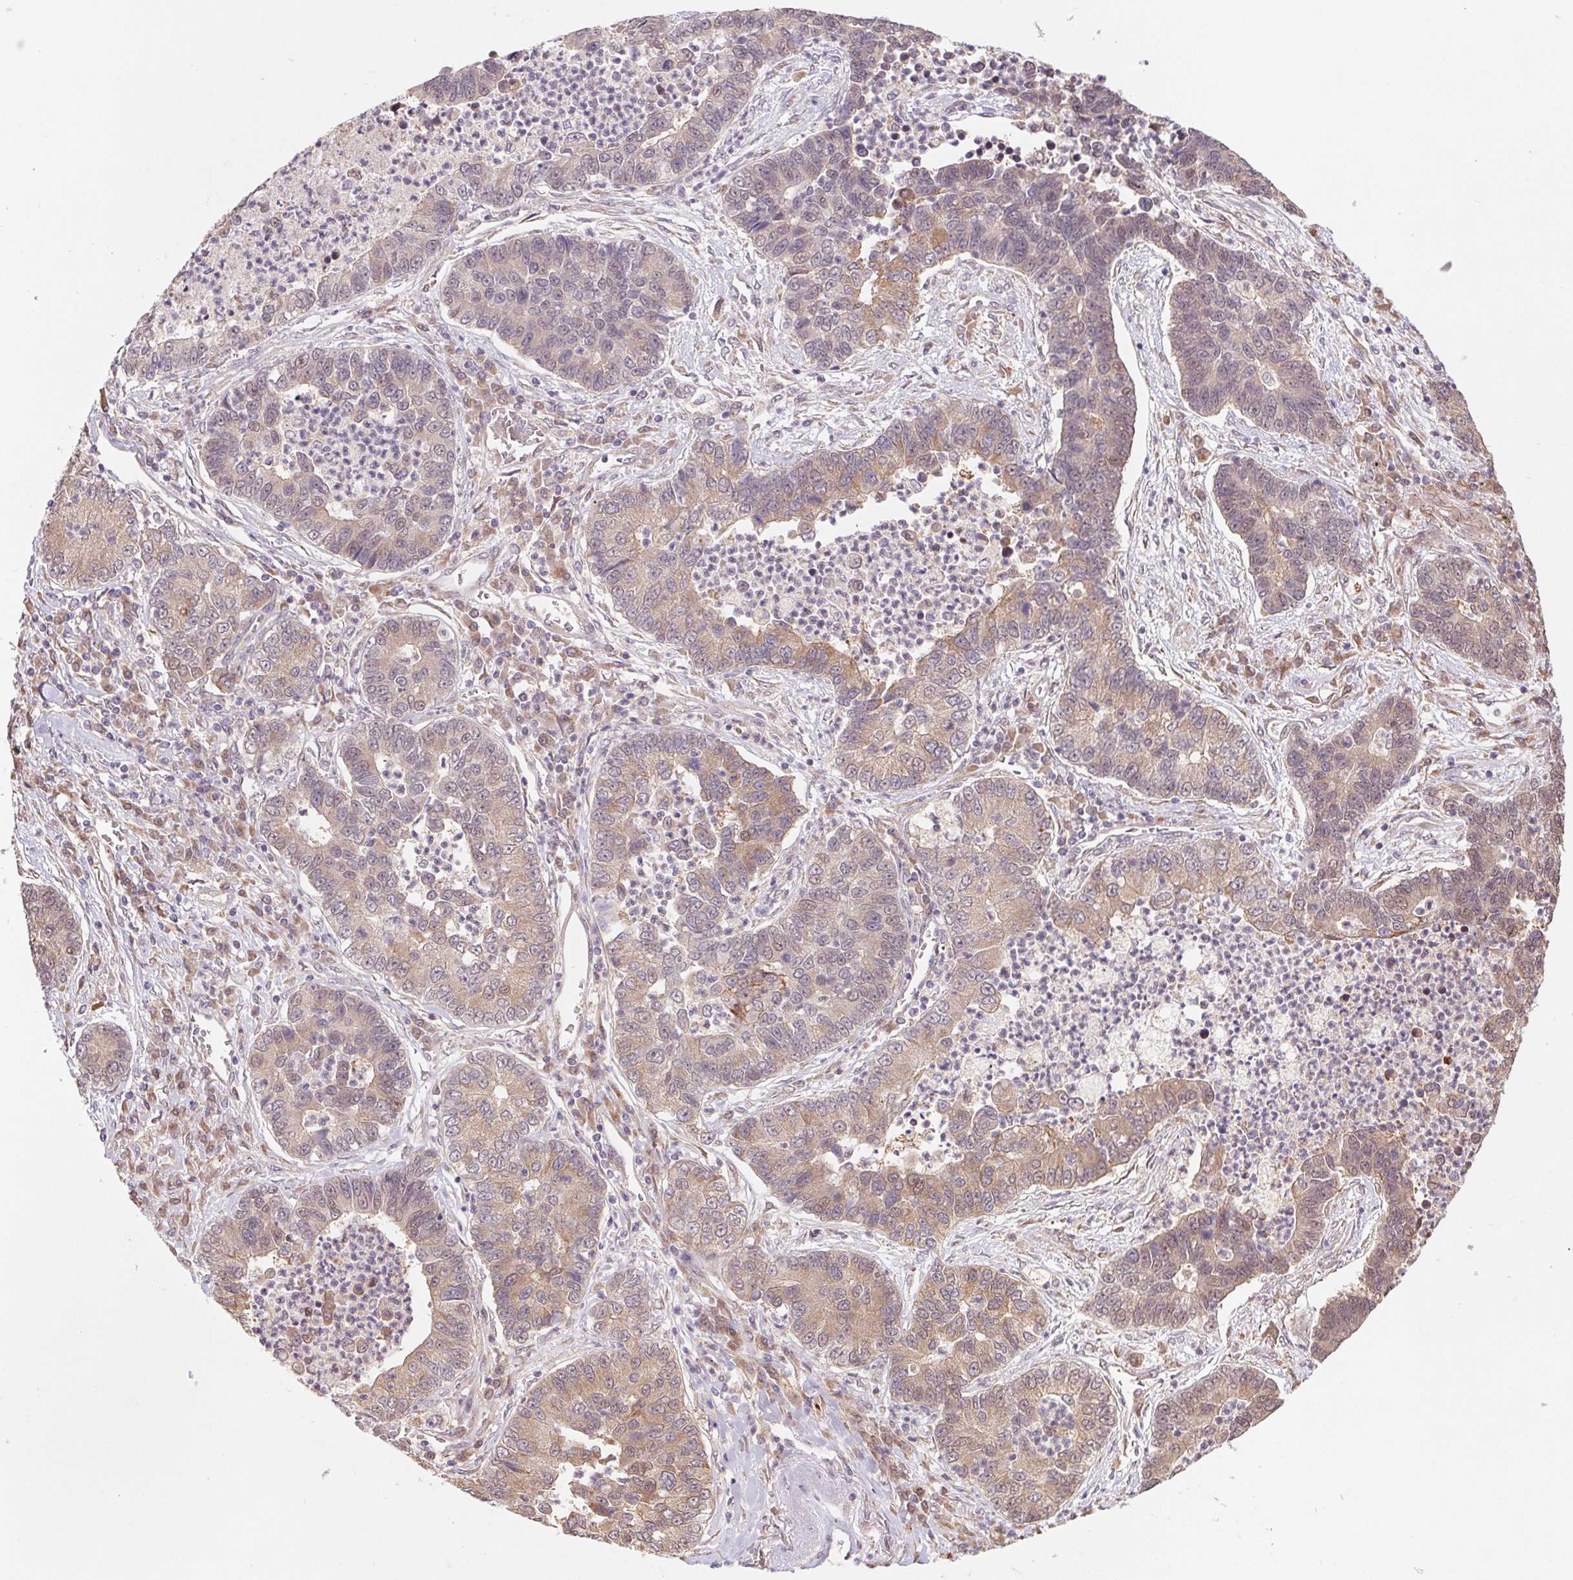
{"staining": {"intensity": "negative", "quantity": "none", "location": "none"}, "tissue": "lung cancer", "cell_type": "Tumor cells", "image_type": "cancer", "snomed": [{"axis": "morphology", "description": "Adenocarcinoma, NOS"}, {"axis": "topography", "description": "Lung"}], "caption": "Immunohistochemistry (IHC) of lung cancer exhibits no expression in tumor cells. Nuclei are stained in blue.", "gene": "RRM1", "patient": {"sex": "female", "age": 57}}